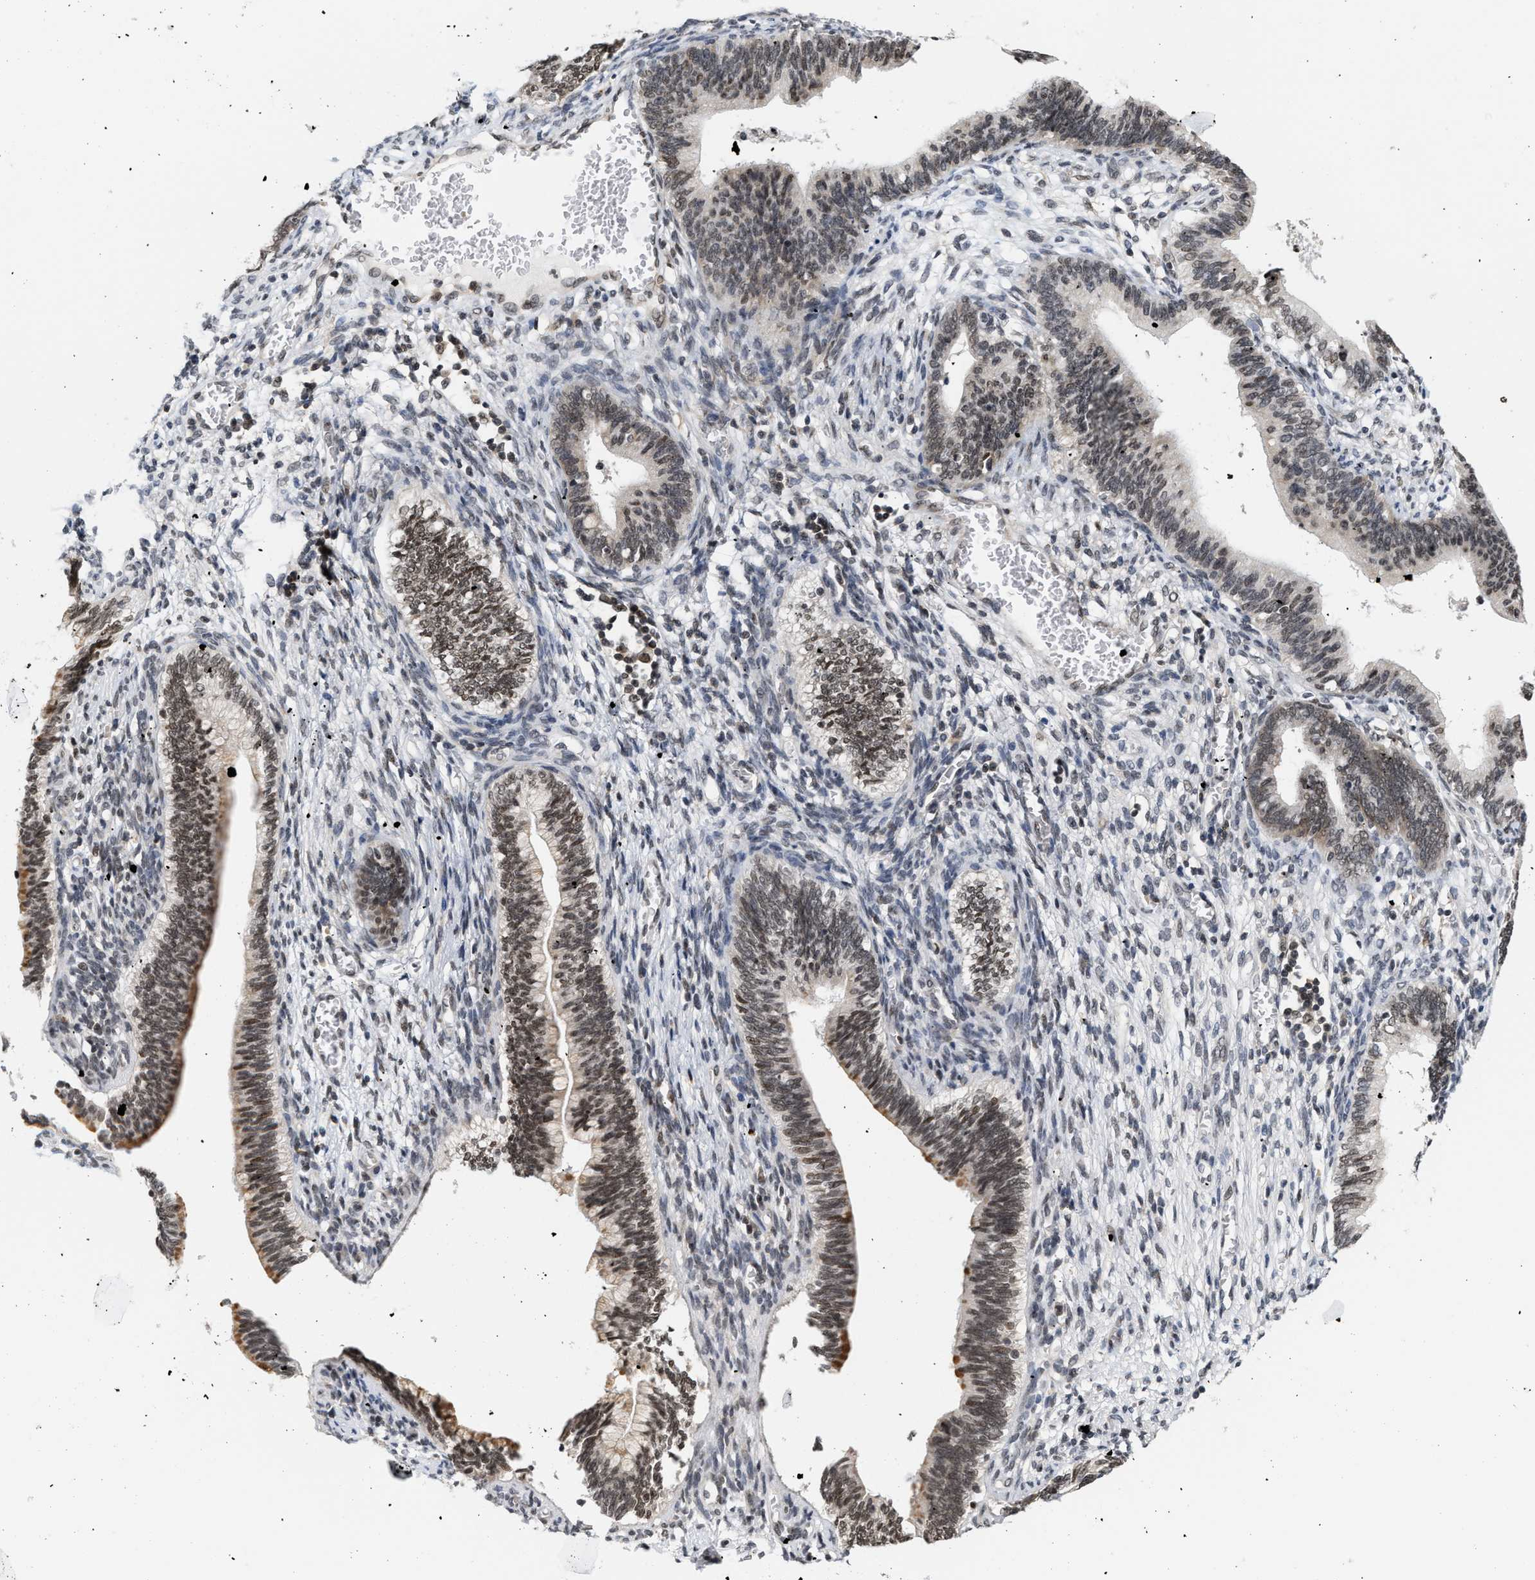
{"staining": {"intensity": "moderate", "quantity": ">75%", "location": "nuclear"}, "tissue": "cervical cancer", "cell_type": "Tumor cells", "image_type": "cancer", "snomed": [{"axis": "morphology", "description": "Adenocarcinoma, NOS"}, {"axis": "topography", "description": "Cervix"}], "caption": "Adenocarcinoma (cervical) was stained to show a protein in brown. There is medium levels of moderate nuclear staining in approximately >75% of tumor cells.", "gene": "ANKRD6", "patient": {"sex": "female", "age": 44}}